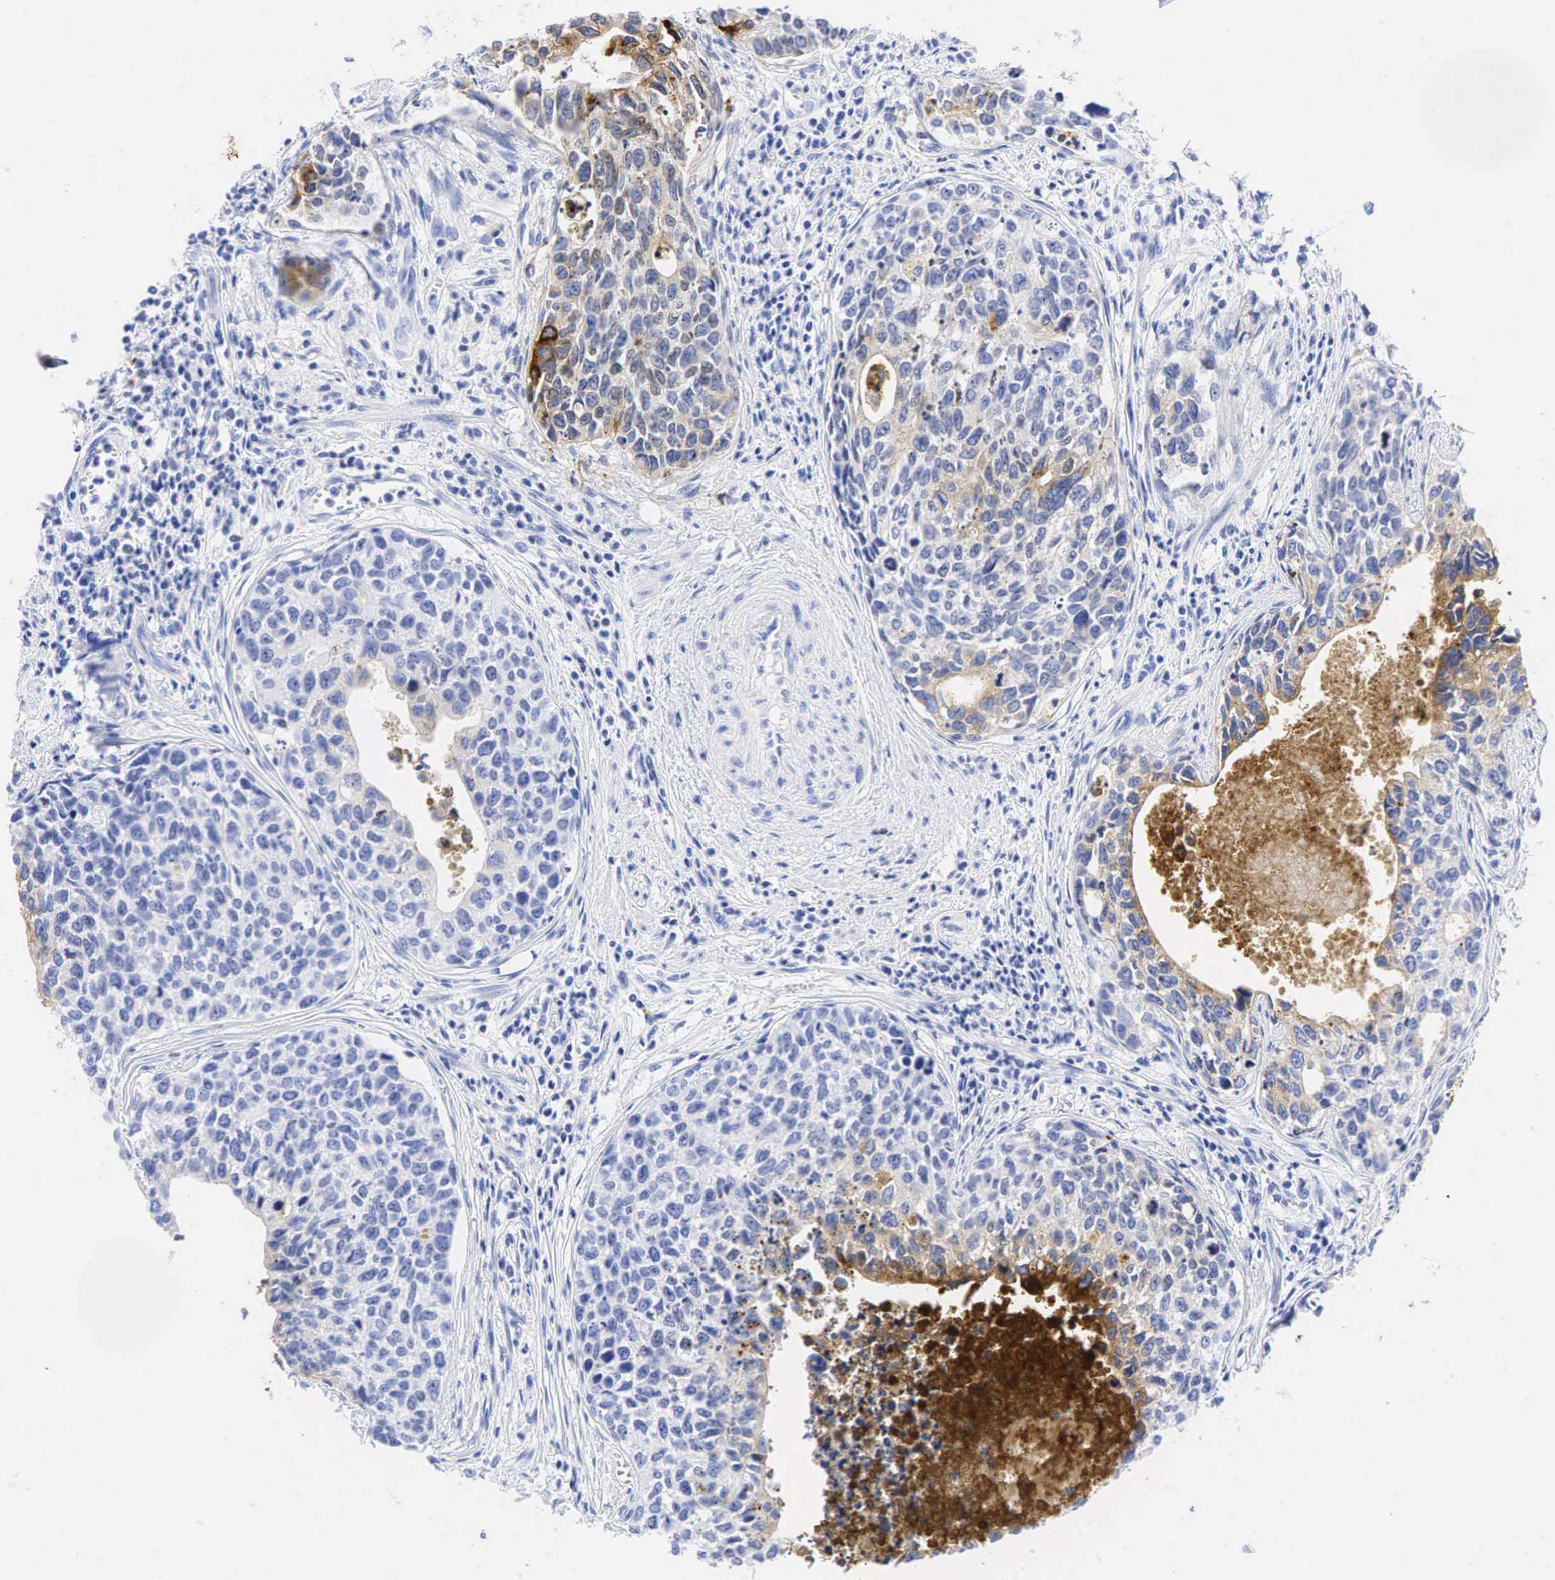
{"staining": {"intensity": "moderate", "quantity": "<25%", "location": "cytoplasmic/membranous"}, "tissue": "urothelial cancer", "cell_type": "Tumor cells", "image_type": "cancer", "snomed": [{"axis": "morphology", "description": "Urothelial carcinoma, High grade"}, {"axis": "topography", "description": "Urinary bladder"}], "caption": "High-grade urothelial carcinoma tissue displays moderate cytoplasmic/membranous expression in about <25% of tumor cells Nuclei are stained in blue.", "gene": "CEACAM5", "patient": {"sex": "male", "age": 81}}